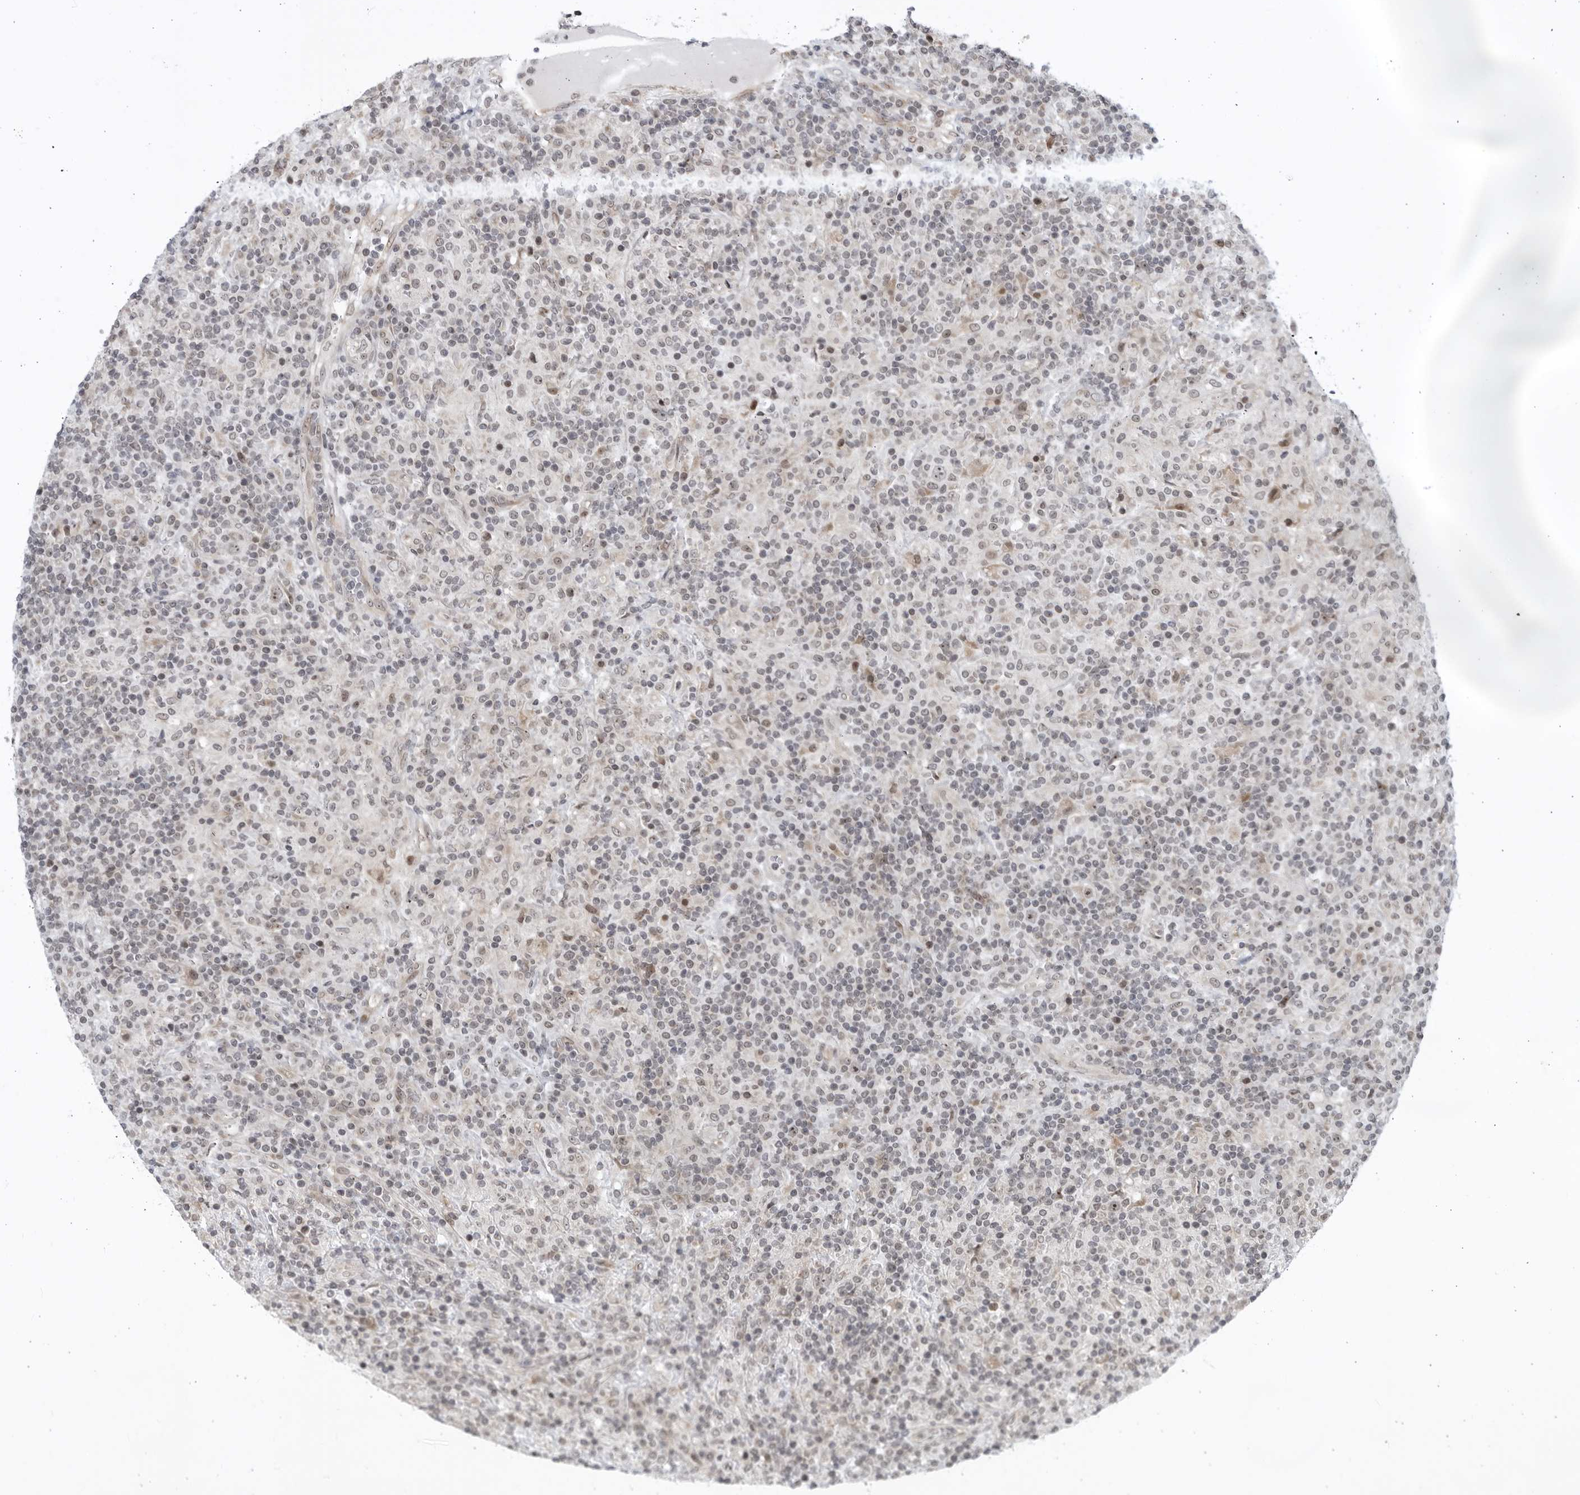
{"staining": {"intensity": "weak", "quantity": ">75%", "location": "nuclear"}, "tissue": "lymphoma", "cell_type": "Tumor cells", "image_type": "cancer", "snomed": [{"axis": "morphology", "description": "Hodgkin's disease, NOS"}, {"axis": "topography", "description": "Lymph node"}], "caption": "Hodgkin's disease stained with a protein marker reveals weak staining in tumor cells.", "gene": "ITGB3BP", "patient": {"sex": "male", "age": 70}}